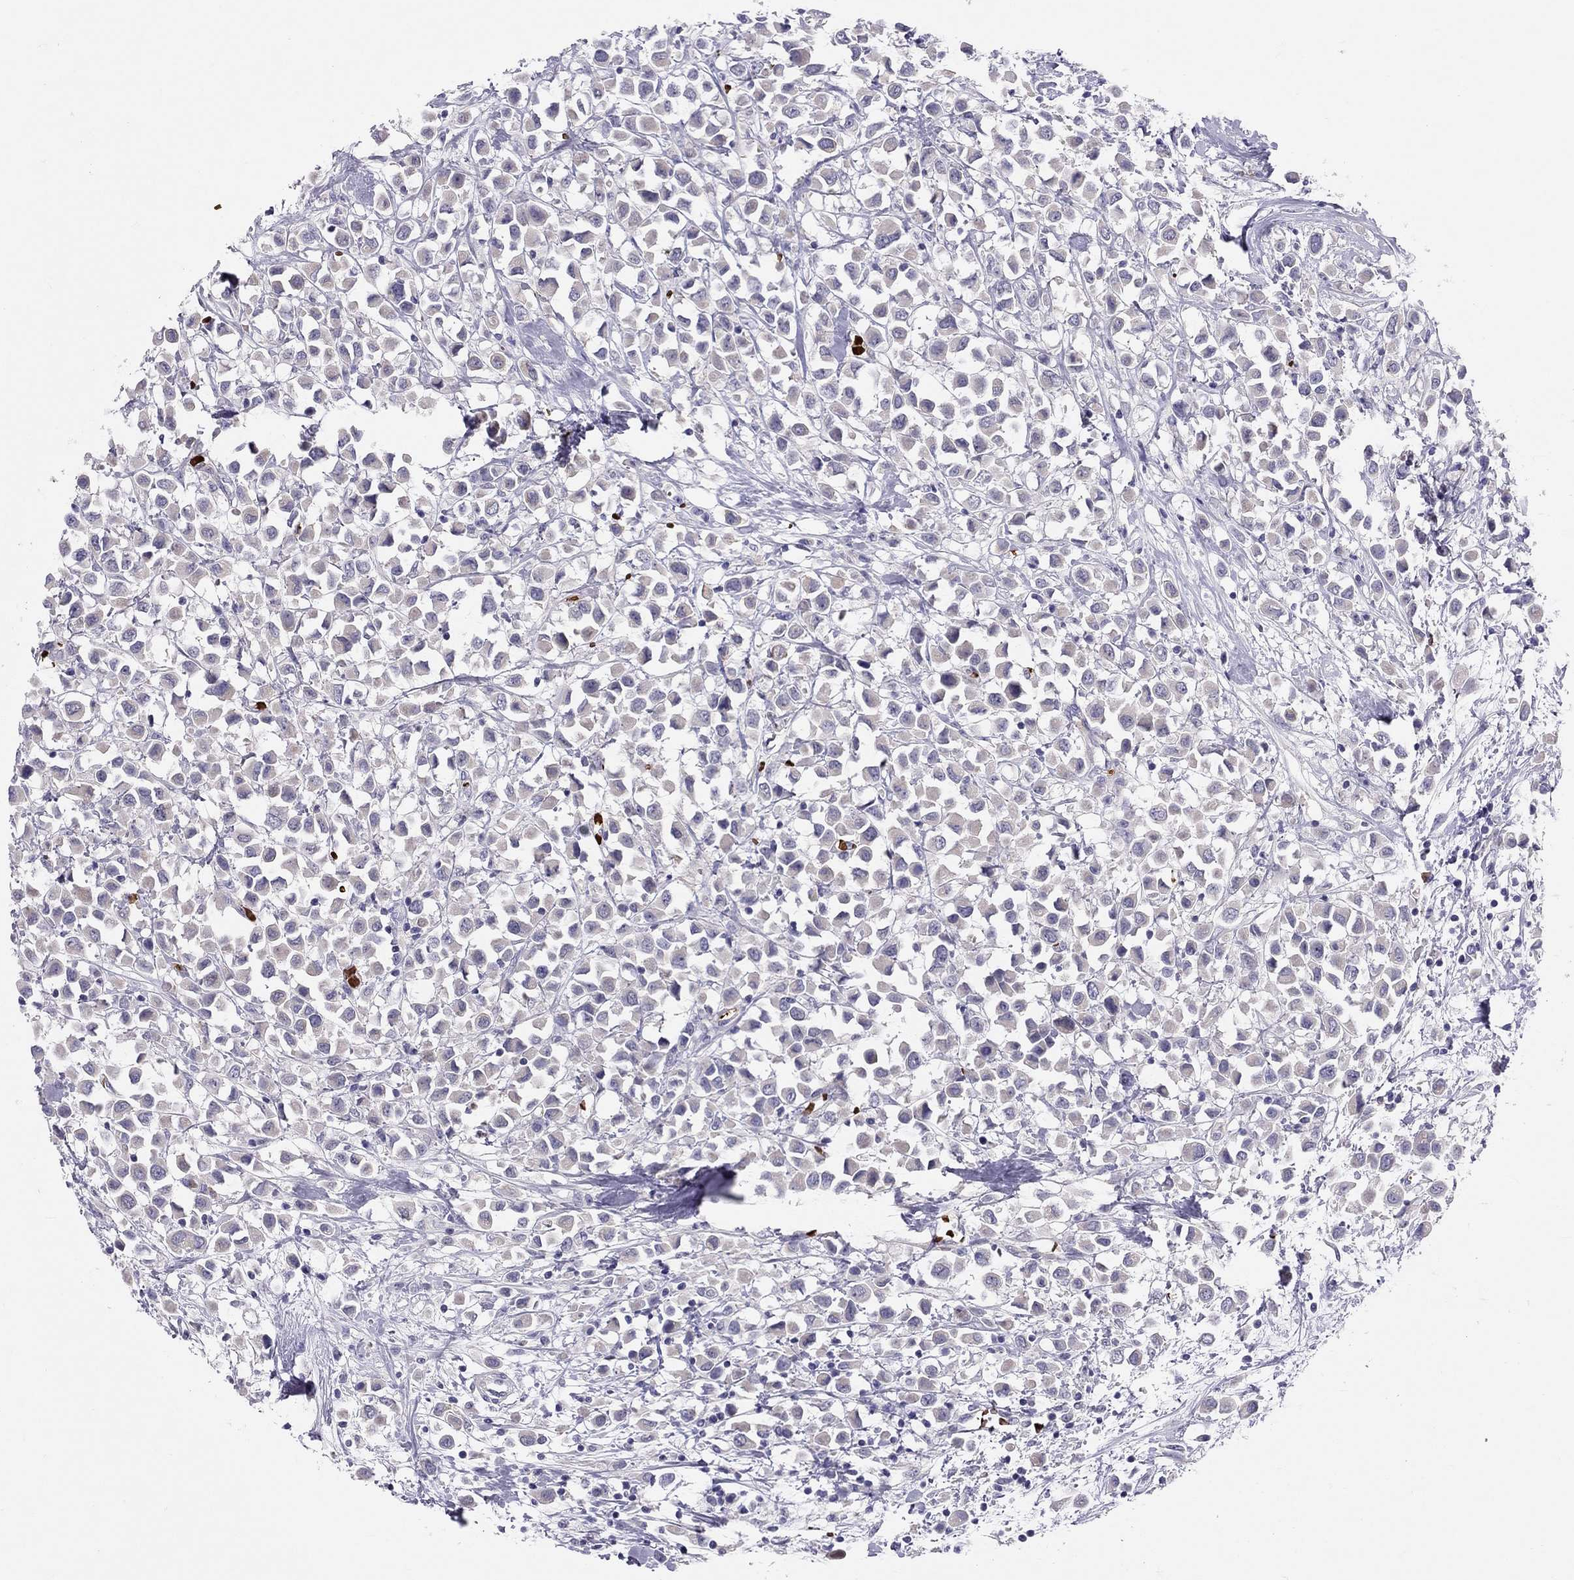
{"staining": {"intensity": "negative", "quantity": "none", "location": "none"}, "tissue": "breast cancer", "cell_type": "Tumor cells", "image_type": "cancer", "snomed": [{"axis": "morphology", "description": "Duct carcinoma"}, {"axis": "topography", "description": "Breast"}], "caption": "The immunohistochemistry histopathology image has no significant expression in tumor cells of intraductal carcinoma (breast) tissue.", "gene": "FRMD1", "patient": {"sex": "female", "age": 61}}